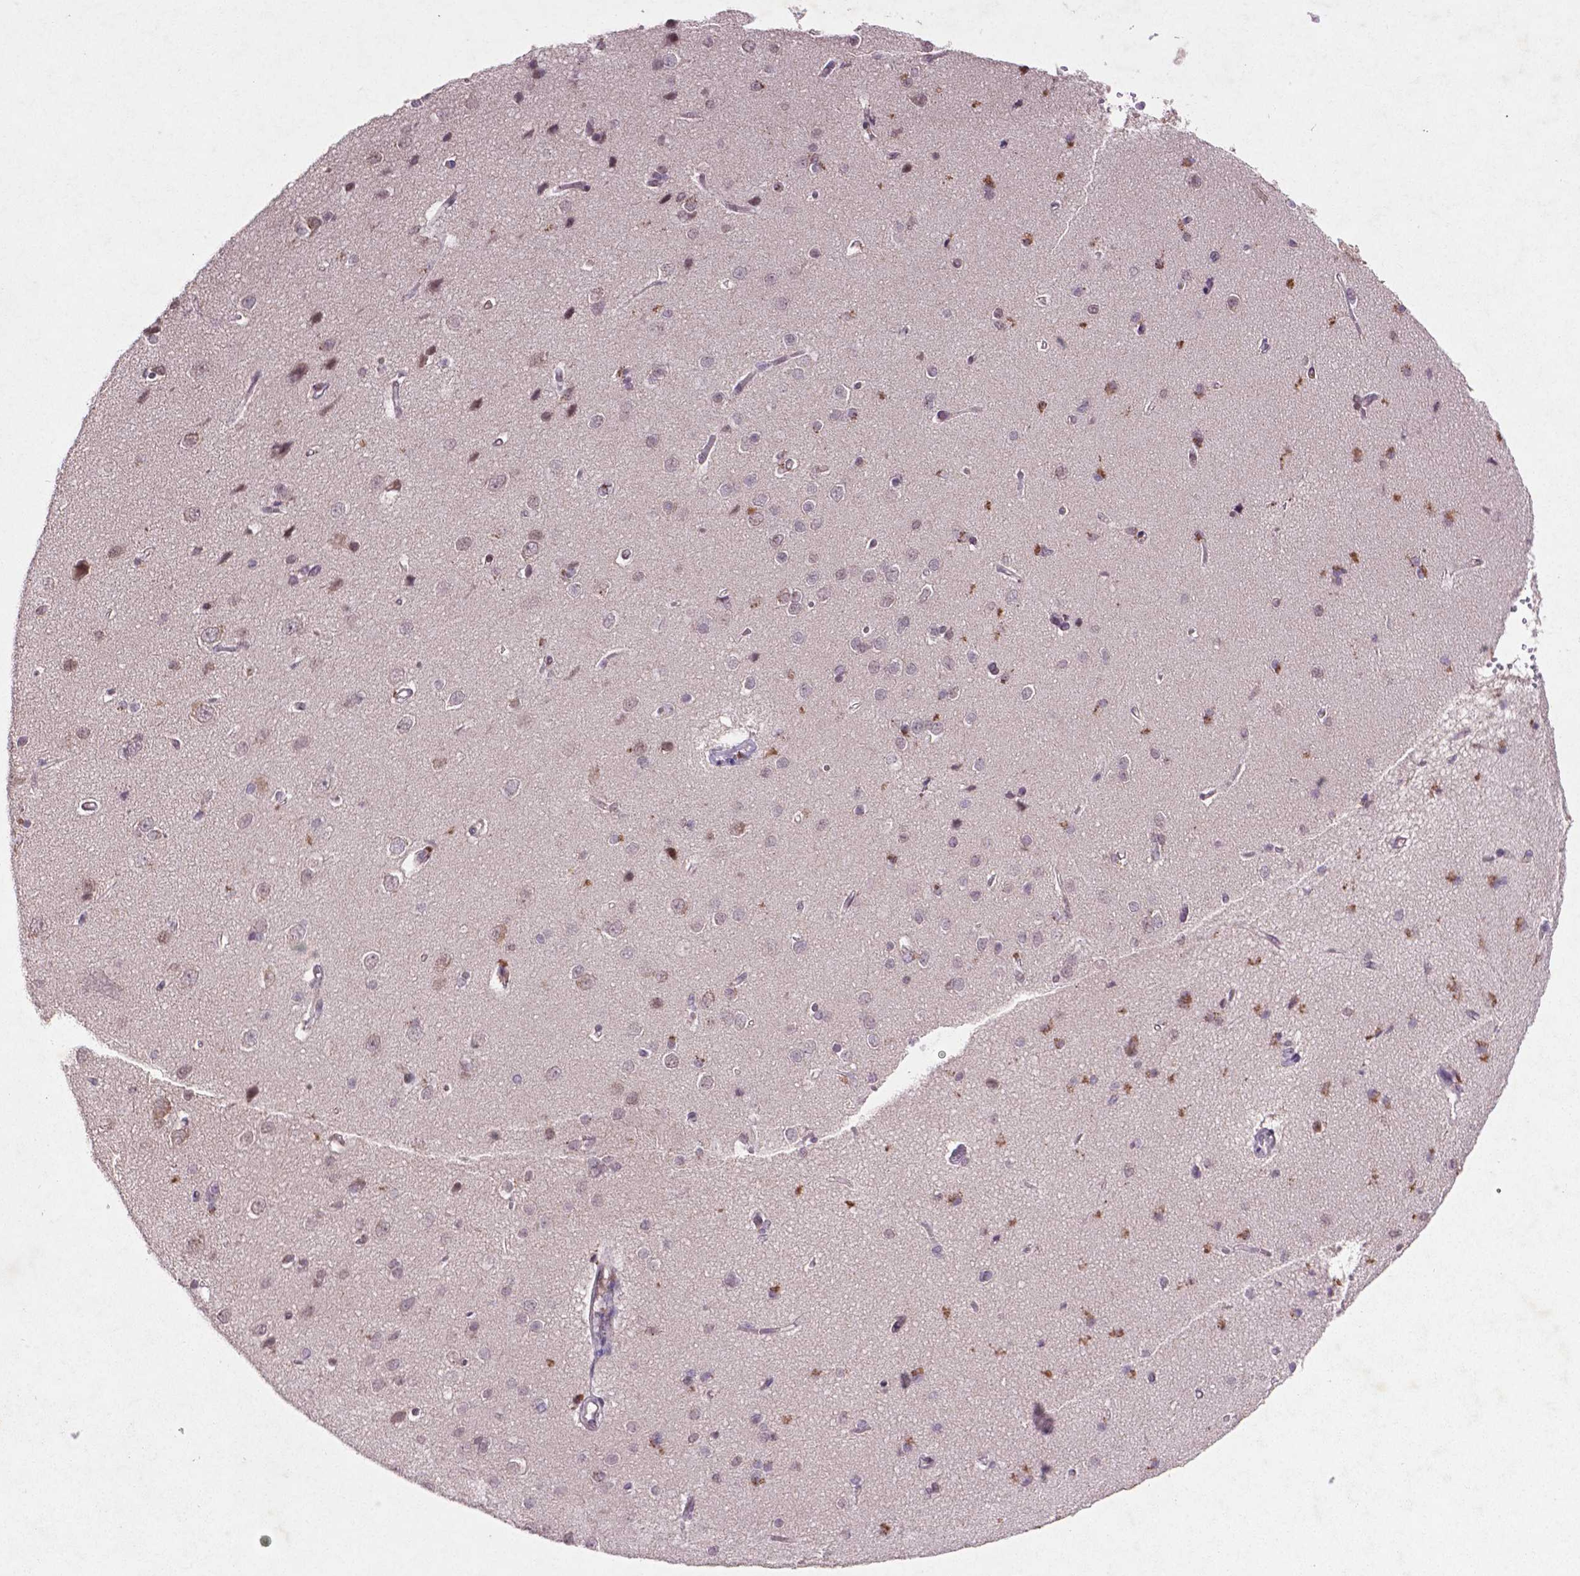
{"staining": {"intensity": "negative", "quantity": "none", "location": "none"}, "tissue": "cerebral cortex", "cell_type": "Endothelial cells", "image_type": "normal", "snomed": [{"axis": "morphology", "description": "Normal tissue, NOS"}, {"axis": "topography", "description": "Cerebral cortex"}], "caption": "Immunohistochemistry photomicrograph of normal cerebral cortex: human cerebral cortex stained with DAB (3,3'-diaminobenzidine) demonstrates no significant protein staining in endothelial cells. Brightfield microscopy of IHC stained with DAB (3,3'-diaminobenzidine) (brown) and hematoxylin (blue), captured at high magnification.", "gene": "GLRX", "patient": {"sex": "male", "age": 37}}